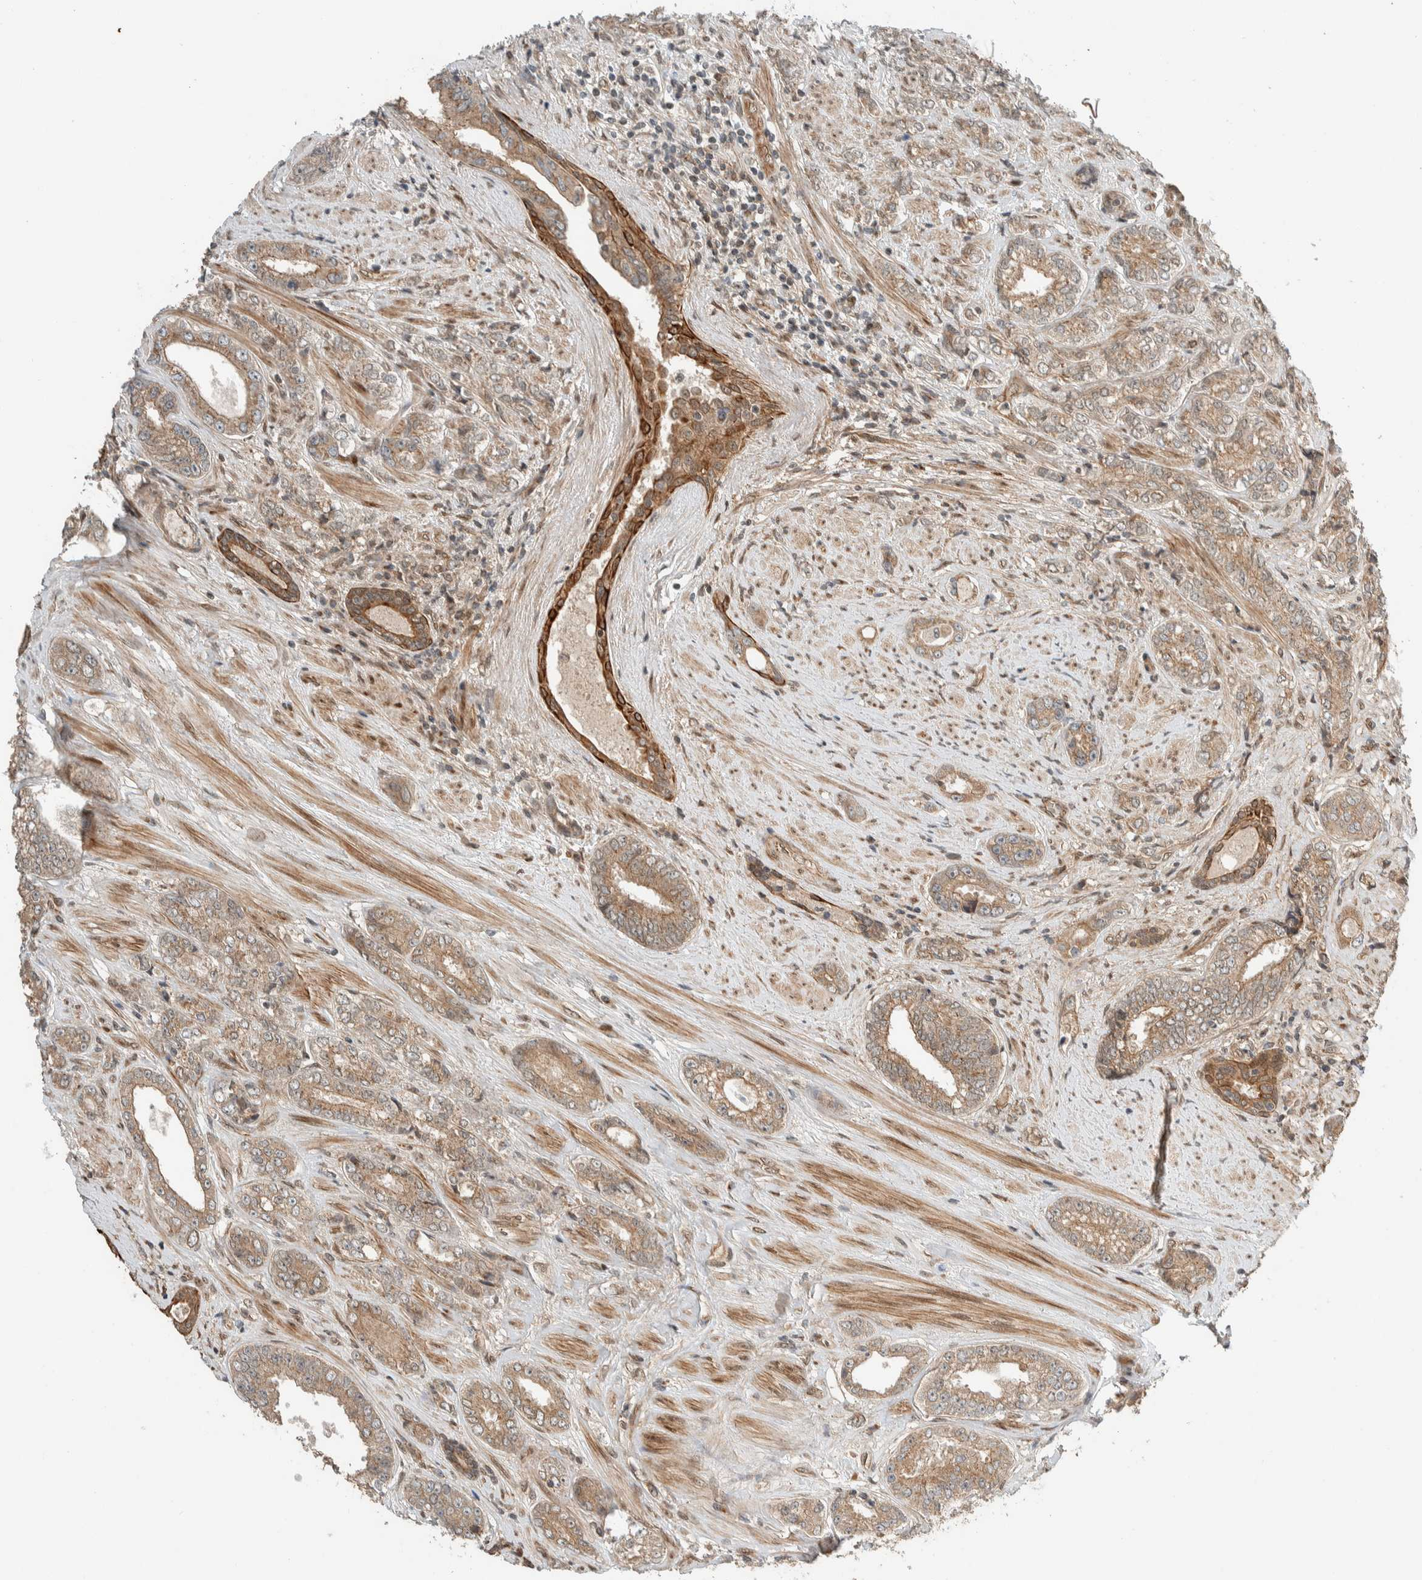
{"staining": {"intensity": "moderate", "quantity": ">75%", "location": "cytoplasmic/membranous"}, "tissue": "prostate cancer", "cell_type": "Tumor cells", "image_type": "cancer", "snomed": [{"axis": "morphology", "description": "Adenocarcinoma, High grade"}, {"axis": "topography", "description": "Prostate"}], "caption": "DAB (3,3'-diaminobenzidine) immunohistochemical staining of human adenocarcinoma (high-grade) (prostate) reveals moderate cytoplasmic/membranous protein staining in about >75% of tumor cells.", "gene": "STXBP4", "patient": {"sex": "male", "age": 61}}